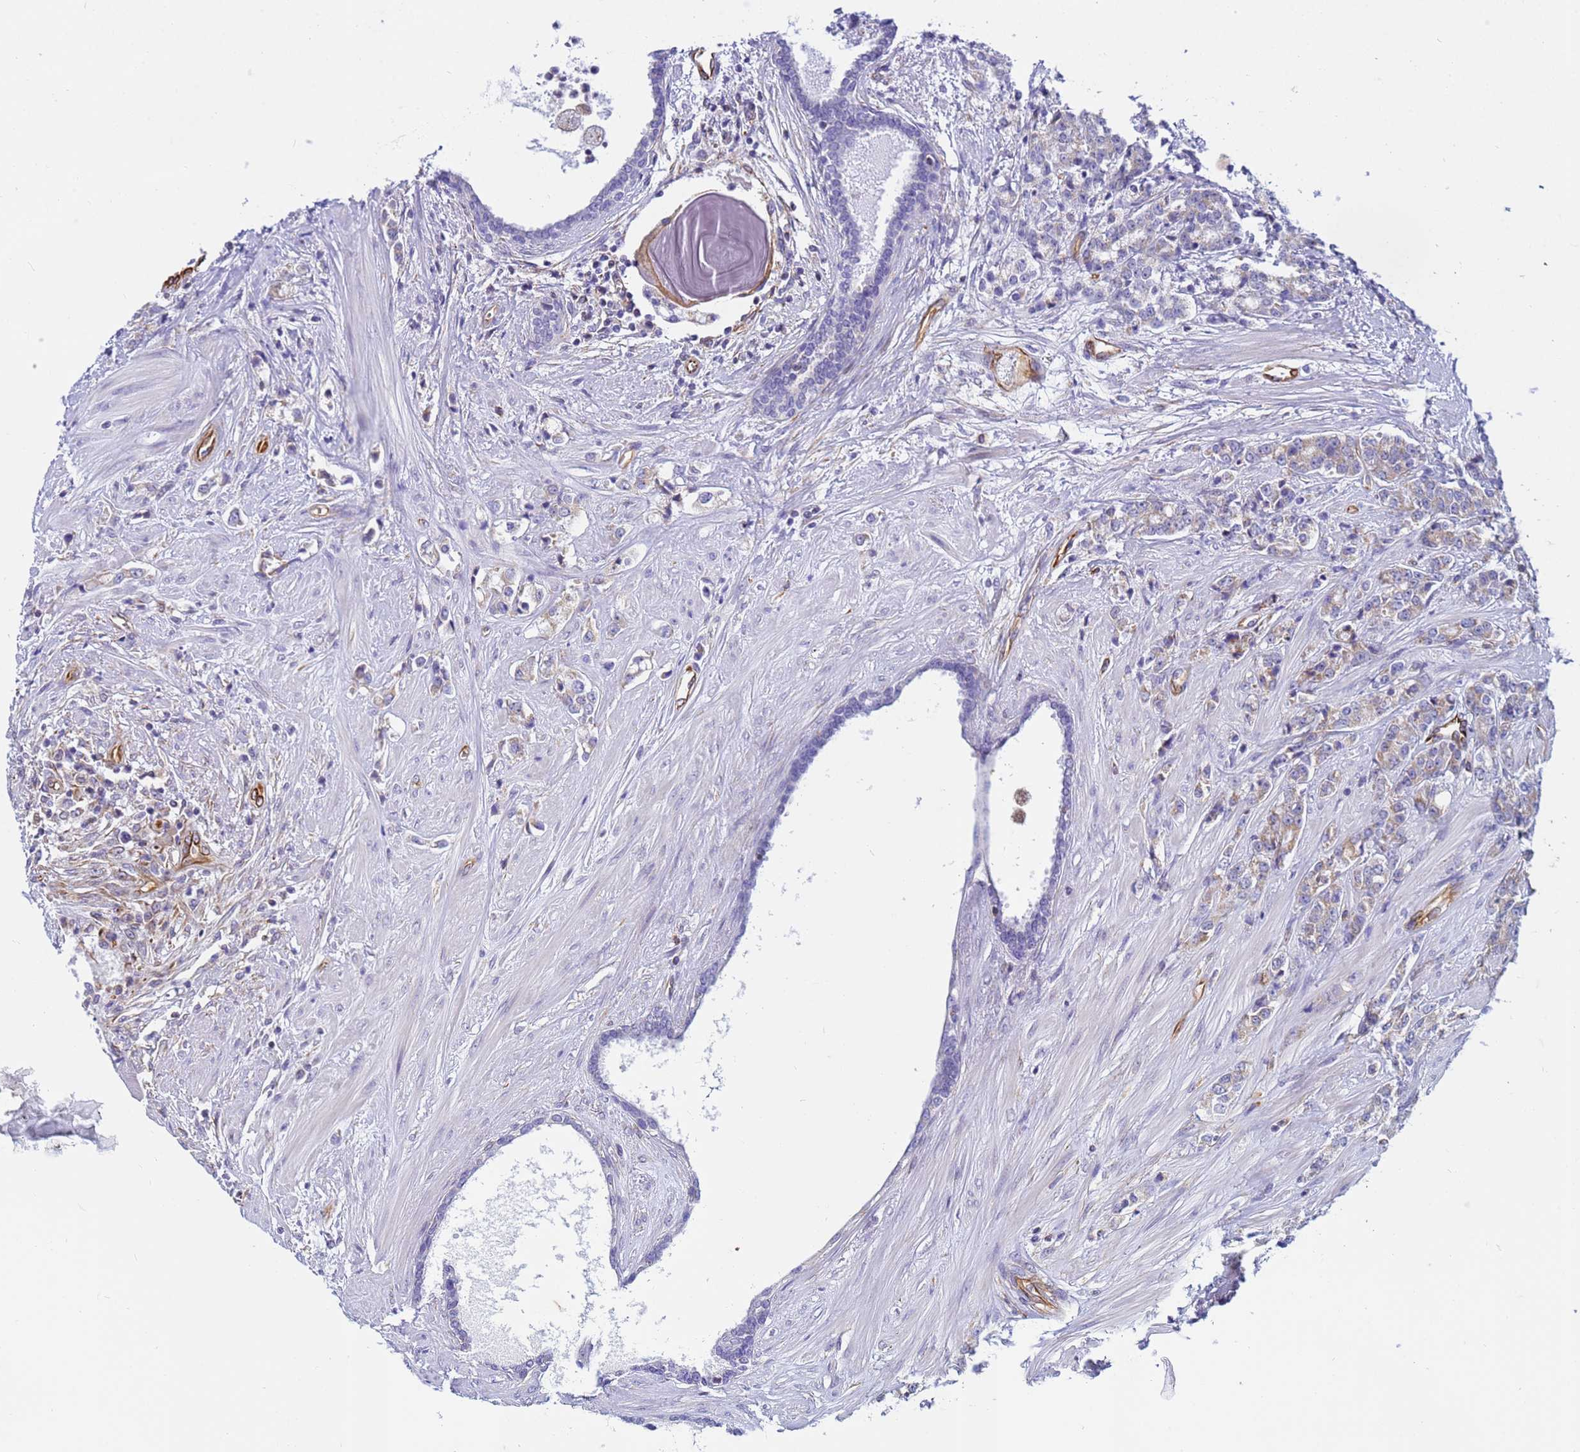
{"staining": {"intensity": "weak", "quantity": "<25%", "location": "cytoplasmic/membranous"}, "tissue": "prostate cancer", "cell_type": "Tumor cells", "image_type": "cancer", "snomed": [{"axis": "morphology", "description": "Adenocarcinoma, High grade"}, {"axis": "topography", "description": "Prostate"}], "caption": "This micrograph is of prostate cancer stained with IHC to label a protein in brown with the nuclei are counter-stained blue. There is no expression in tumor cells.", "gene": "UBXN2B", "patient": {"sex": "male", "age": 62}}